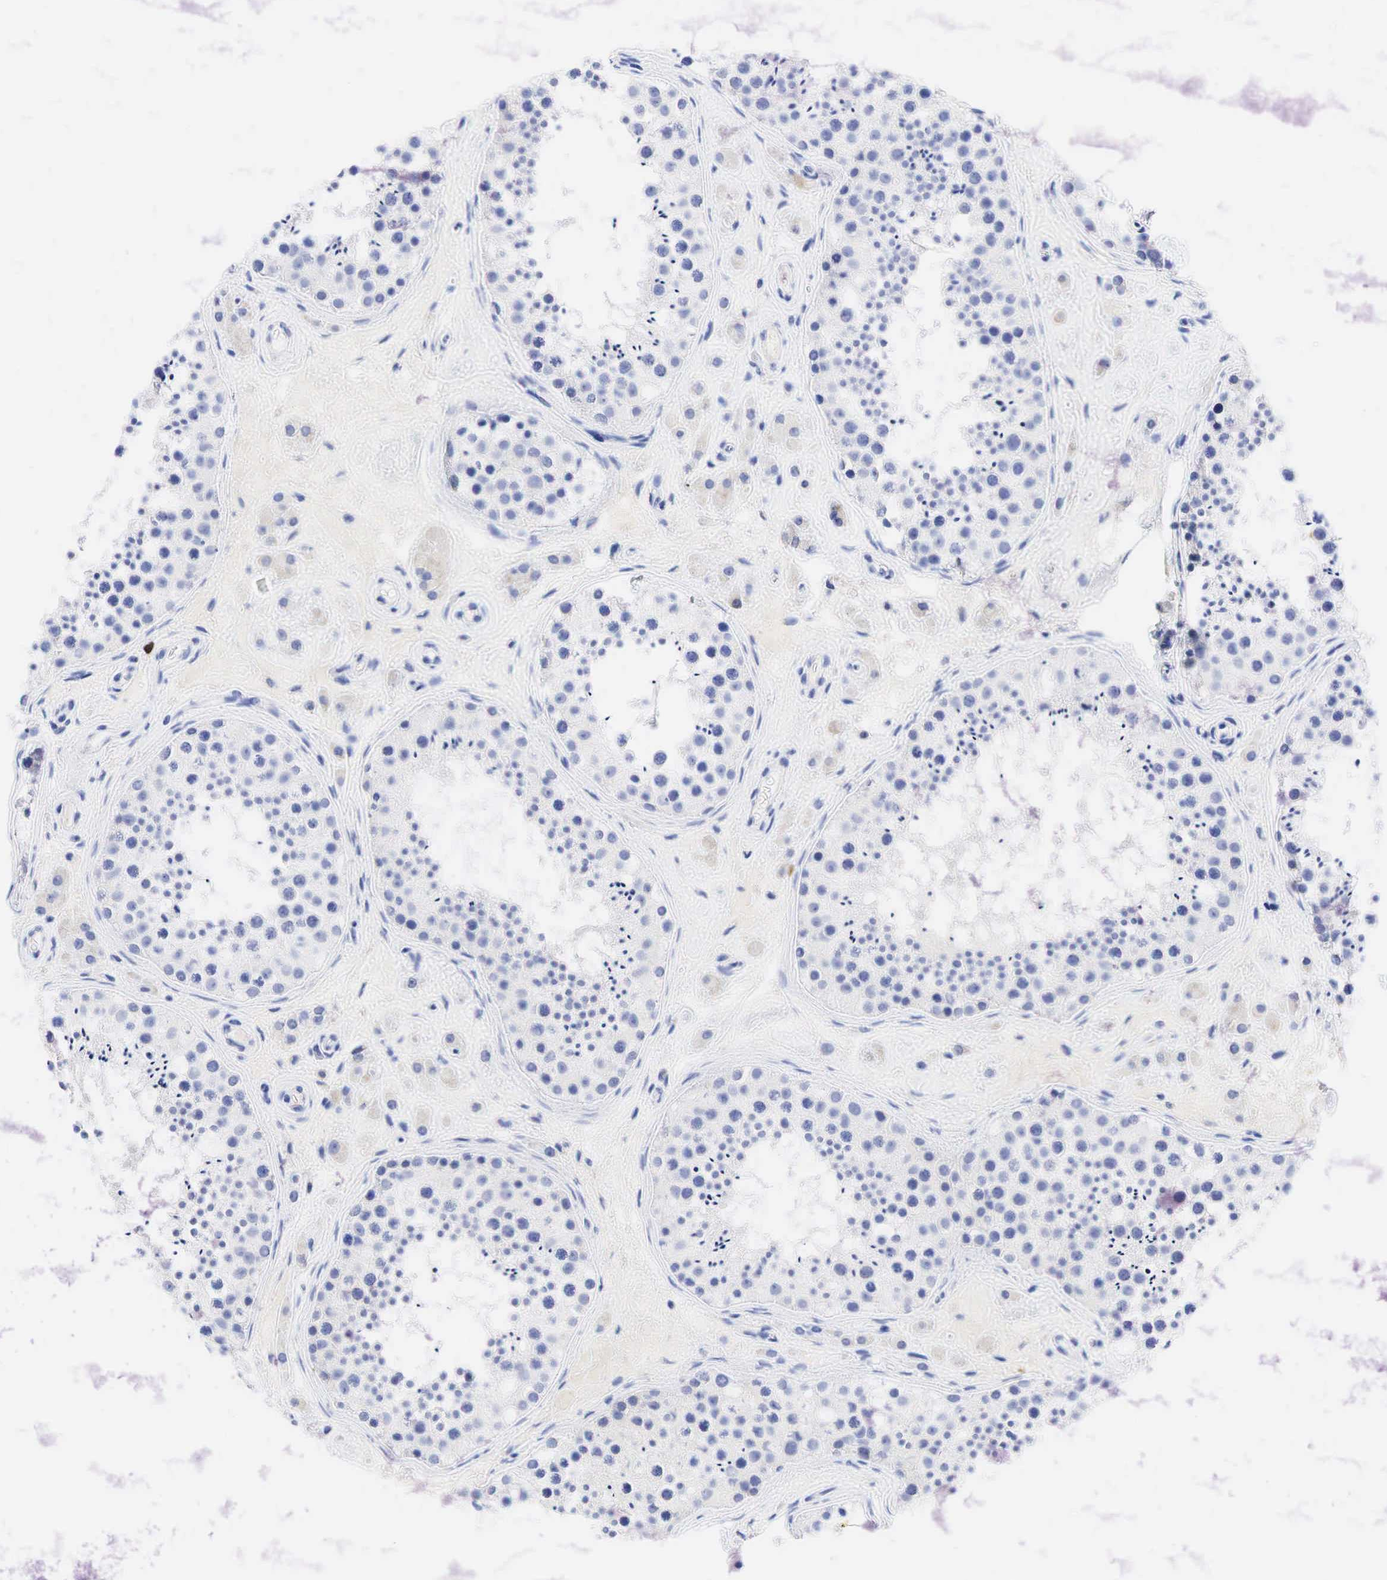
{"staining": {"intensity": "negative", "quantity": "none", "location": "none"}, "tissue": "testis", "cell_type": "Cells in seminiferous ducts", "image_type": "normal", "snomed": [{"axis": "morphology", "description": "Normal tissue, NOS"}, {"axis": "topography", "description": "Testis"}], "caption": "Unremarkable testis was stained to show a protein in brown. There is no significant staining in cells in seminiferous ducts. (DAB immunohistochemistry, high magnification).", "gene": "CD8A", "patient": {"sex": "male", "age": 38}}